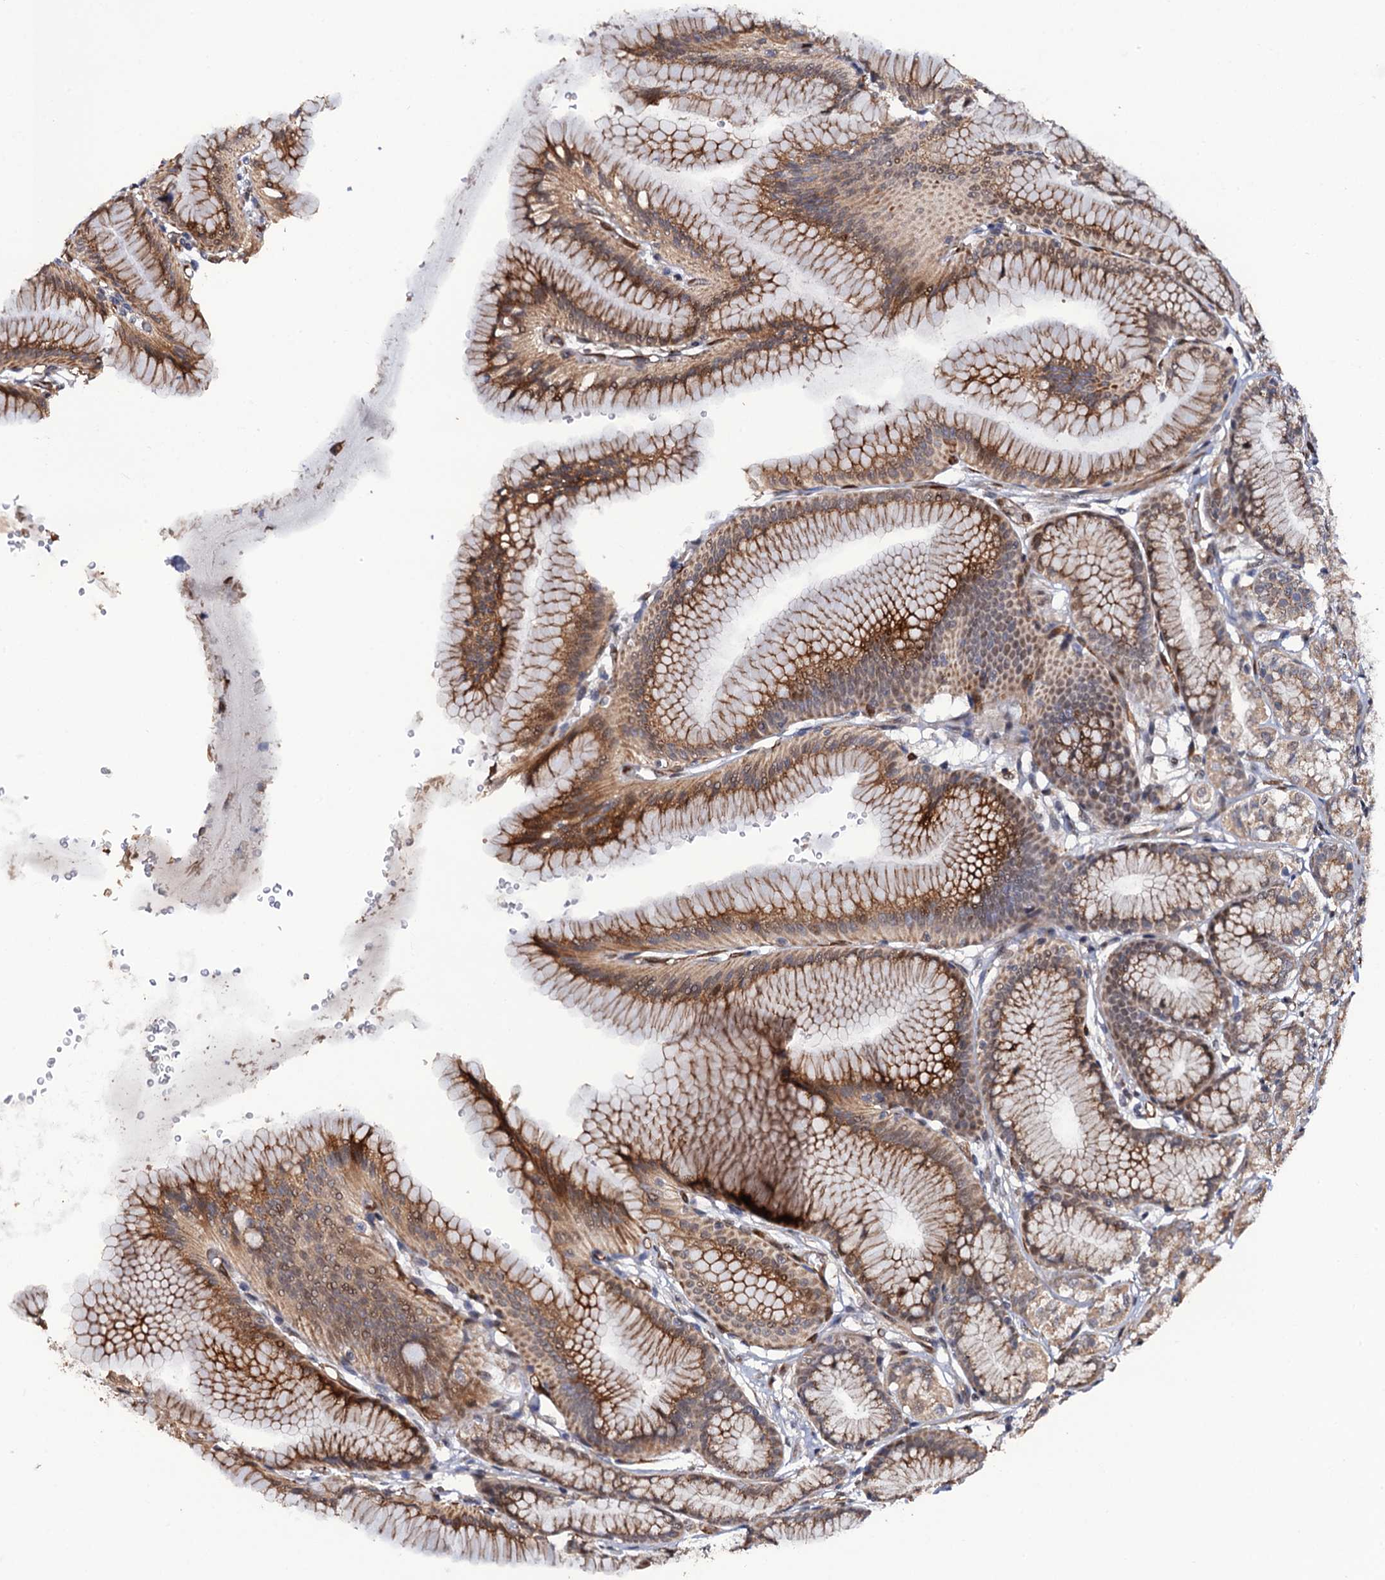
{"staining": {"intensity": "strong", "quantity": "25%-75%", "location": "cytoplasmic/membranous,nuclear"}, "tissue": "stomach", "cell_type": "Glandular cells", "image_type": "normal", "snomed": [{"axis": "morphology", "description": "Normal tissue, NOS"}, {"axis": "morphology", "description": "Adenocarcinoma, NOS"}, {"axis": "morphology", "description": "Adenocarcinoma, High grade"}, {"axis": "topography", "description": "Stomach, upper"}, {"axis": "topography", "description": "Stomach"}], "caption": "Stomach stained for a protein (brown) shows strong cytoplasmic/membranous,nuclear positive positivity in about 25%-75% of glandular cells.", "gene": "LRRC63", "patient": {"sex": "female", "age": 65}}